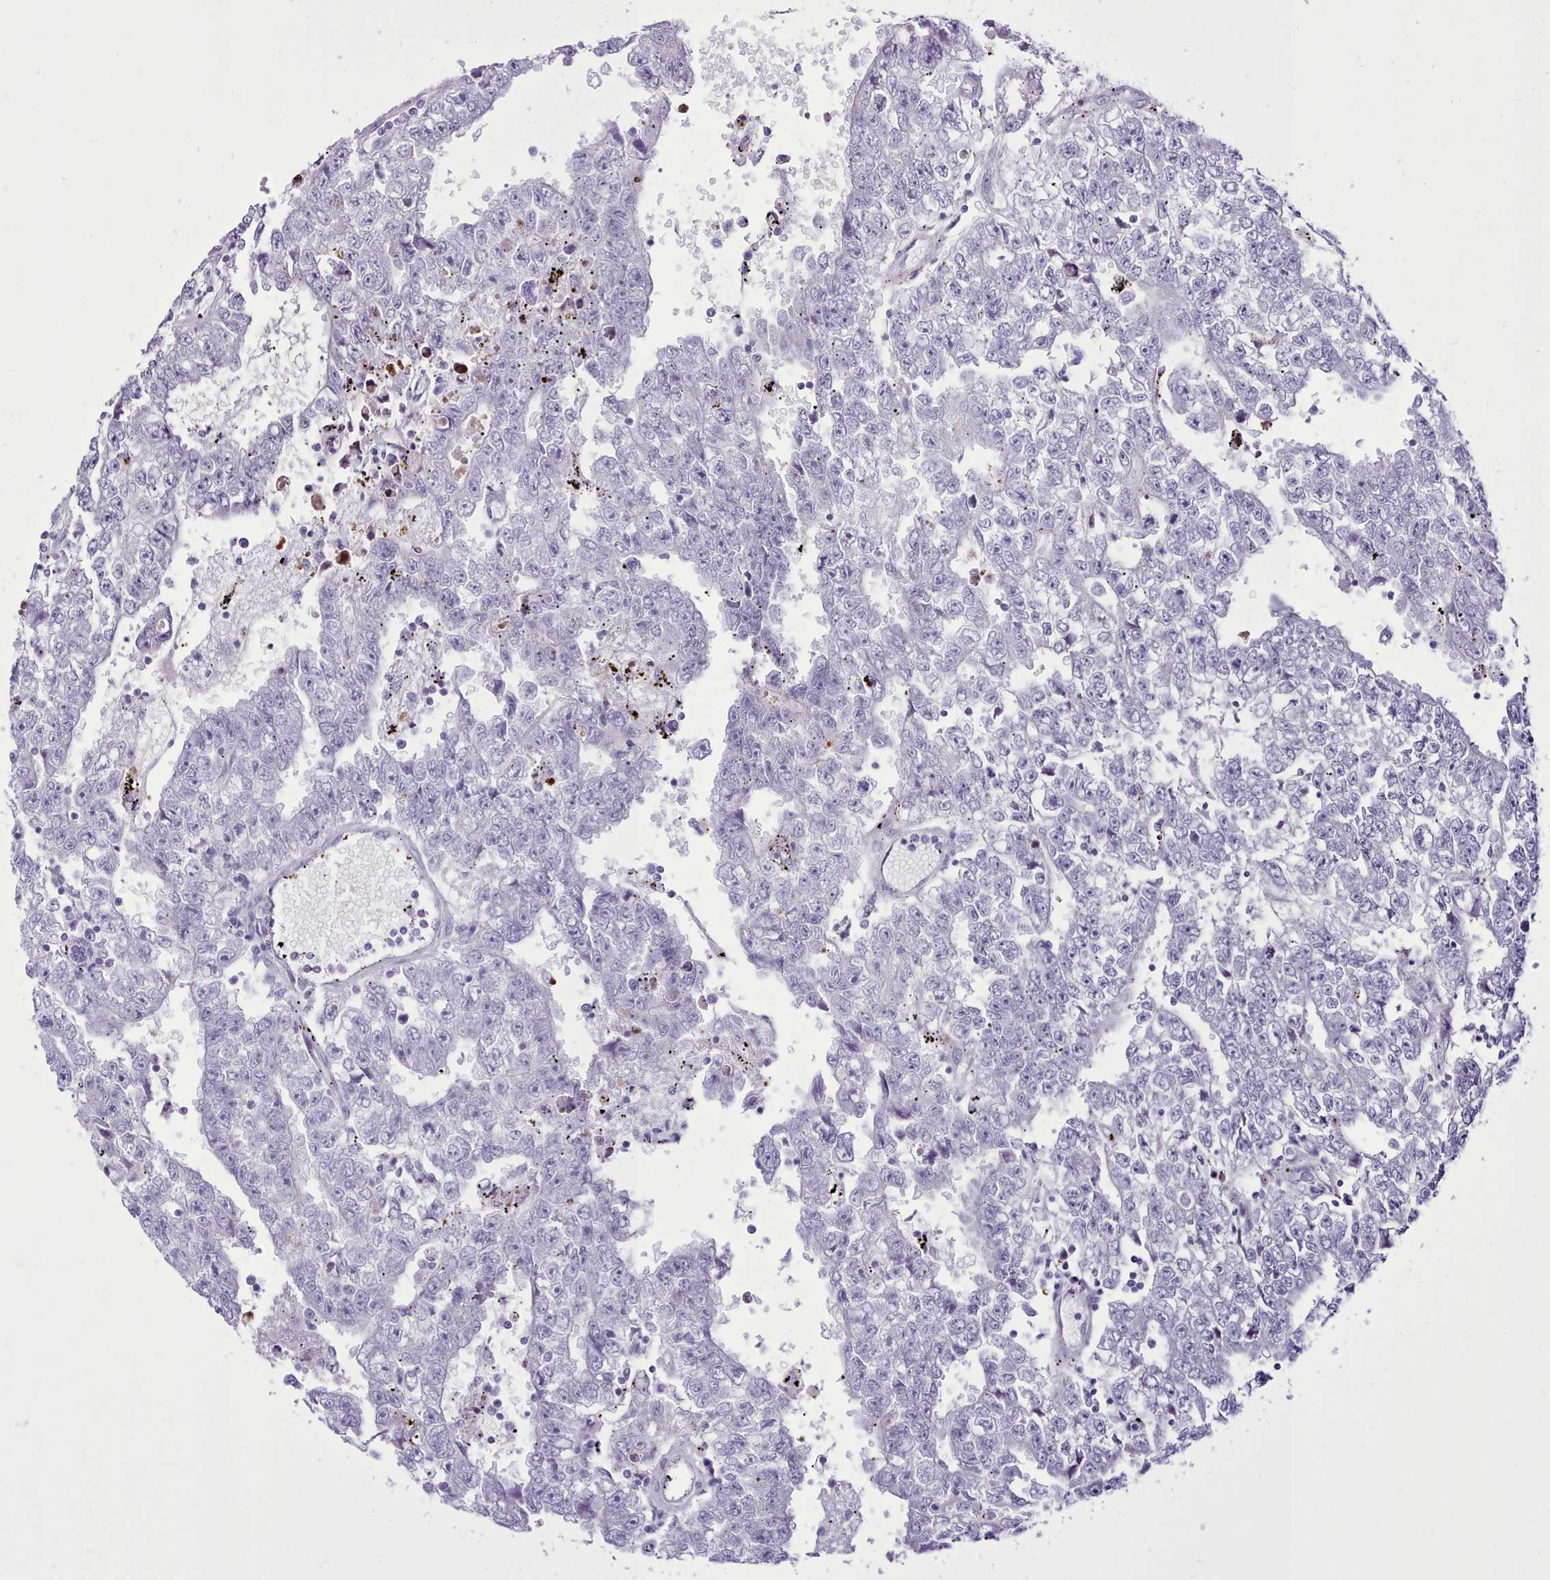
{"staining": {"intensity": "negative", "quantity": "none", "location": "none"}, "tissue": "testis cancer", "cell_type": "Tumor cells", "image_type": "cancer", "snomed": [{"axis": "morphology", "description": "Carcinoma, Embryonal, NOS"}, {"axis": "topography", "description": "Testis"}], "caption": "DAB (3,3'-diaminobenzidine) immunohistochemical staining of testis cancer (embryonal carcinoma) exhibits no significant staining in tumor cells.", "gene": "SRD5A1", "patient": {"sex": "male", "age": 25}}